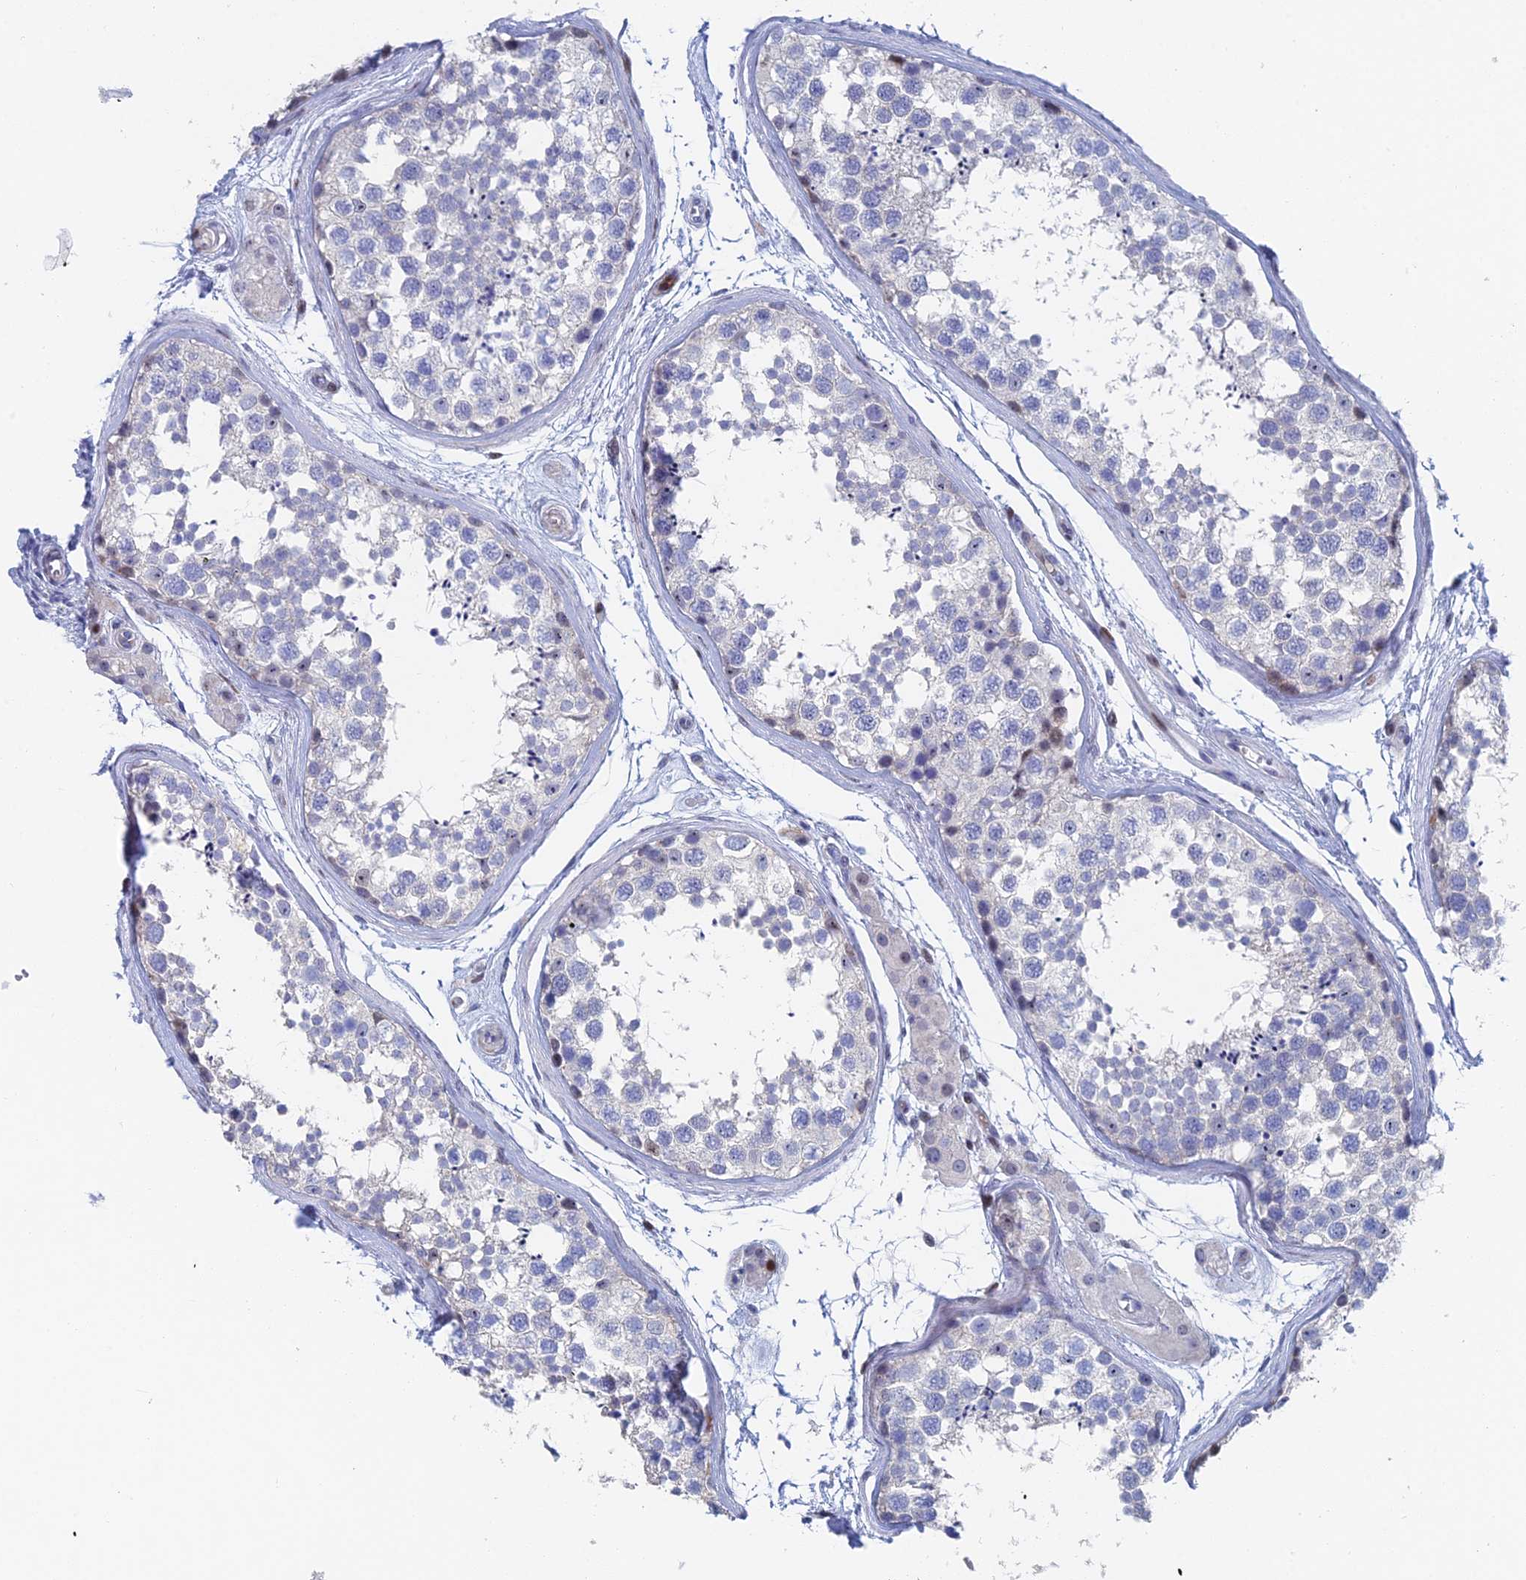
{"staining": {"intensity": "negative", "quantity": "none", "location": "none"}, "tissue": "testis", "cell_type": "Cells in seminiferous ducts", "image_type": "normal", "snomed": [{"axis": "morphology", "description": "Normal tissue, NOS"}, {"axis": "topography", "description": "Testis"}], "caption": "A high-resolution histopathology image shows immunohistochemistry staining of unremarkable testis, which exhibits no significant staining in cells in seminiferous ducts. (Immunohistochemistry, brightfield microscopy, high magnification).", "gene": "DRGX", "patient": {"sex": "male", "age": 56}}